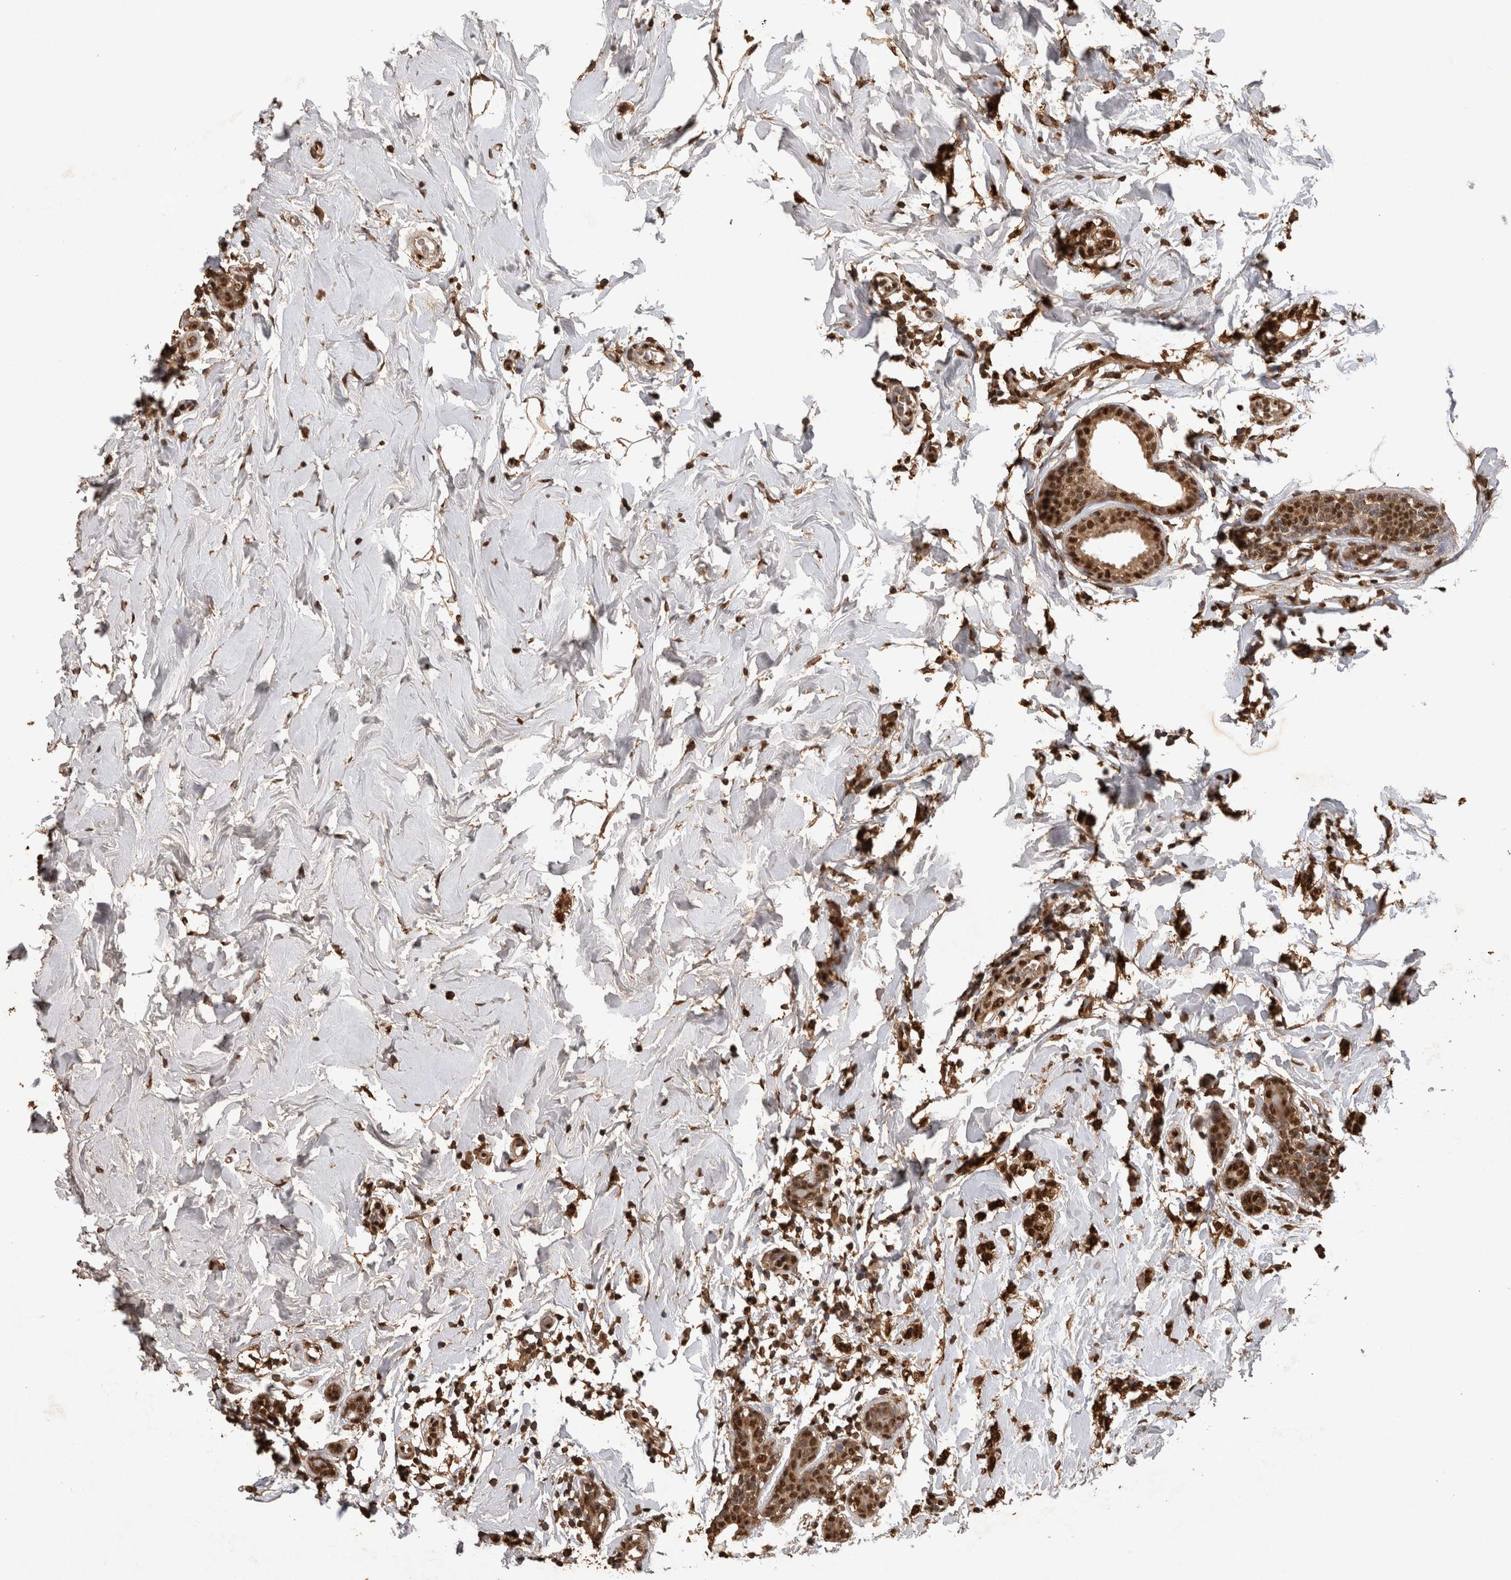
{"staining": {"intensity": "strong", "quantity": ">75%", "location": "nuclear"}, "tissue": "breast cancer", "cell_type": "Tumor cells", "image_type": "cancer", "snomed": [{"axis": "morphology", "description": "Normal tissue, NOS"}, {"axis": "morphology", "description": "Lobular carcinoma"}, {"axis": "topography", "description": "Breast"}], "caption": "Lobular carcinoma (breast) tissue reveals strong nuclear positivity in approximately >75% of tumor cells, visualized by immunohistochemistry. The protein of interest is shown in brown color, while the nuclei are stained blue.", "gene": "OAS2", "patient": {"sex": "female", "age": 47}}